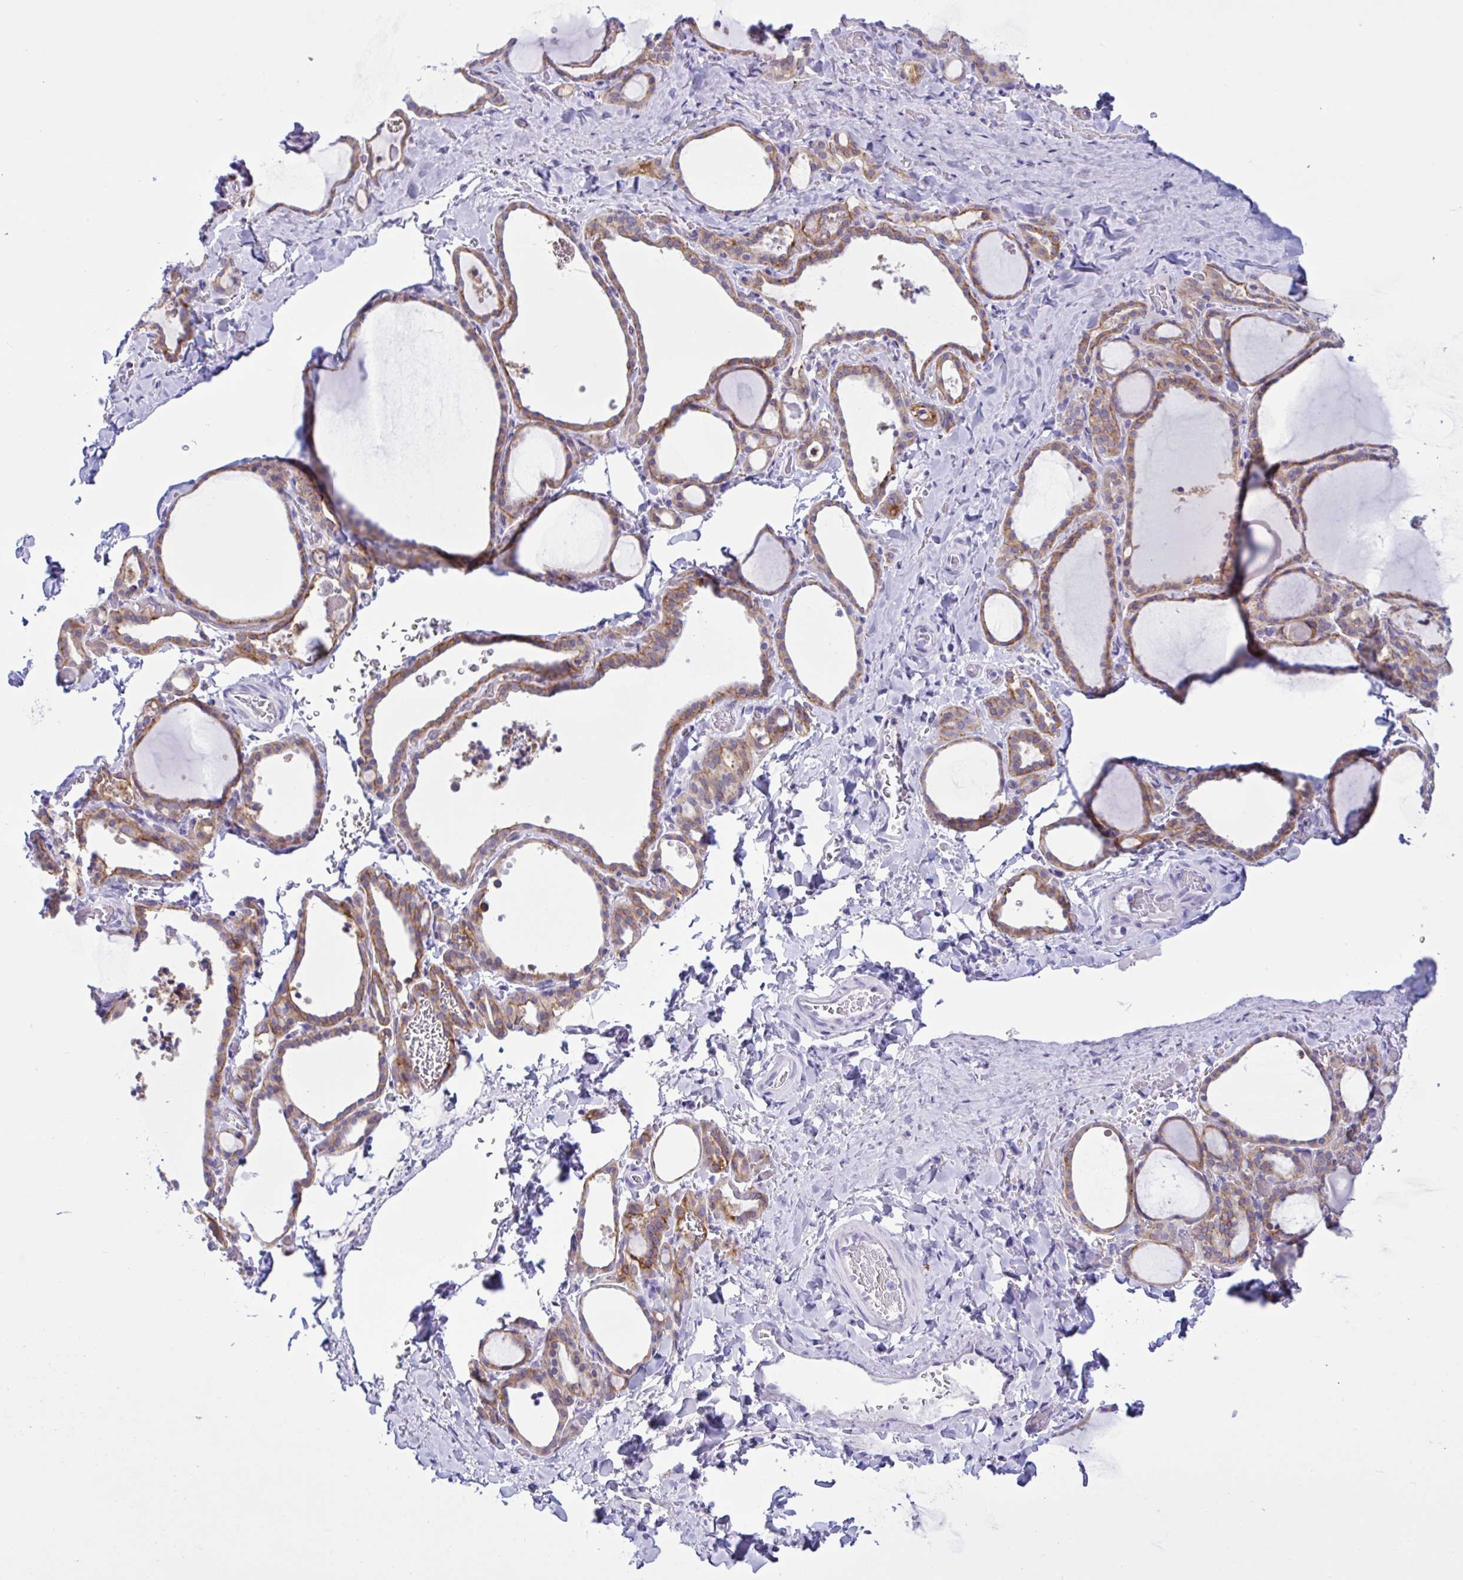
{"staining": {"intensity": "moderate", "quantity": ">75%", "location": "cytoplasmic/membranous"}, "tissue": "thyroid gland", "cell_type": "Glandular cells", "image_type": "normal", "snomed": [{"axis": "morphology", "description": "Normal tissue, NOS"}, {"axis": "topography", "description": "Thyroid gland"}], "caption": "Moderate cytoplasmic/membranous protein expression is appreciated in approximately >75% of glandular cells in thyroid gland.", "gene": "SREBF1", "patient": {"sex": "female", "age": 22}}